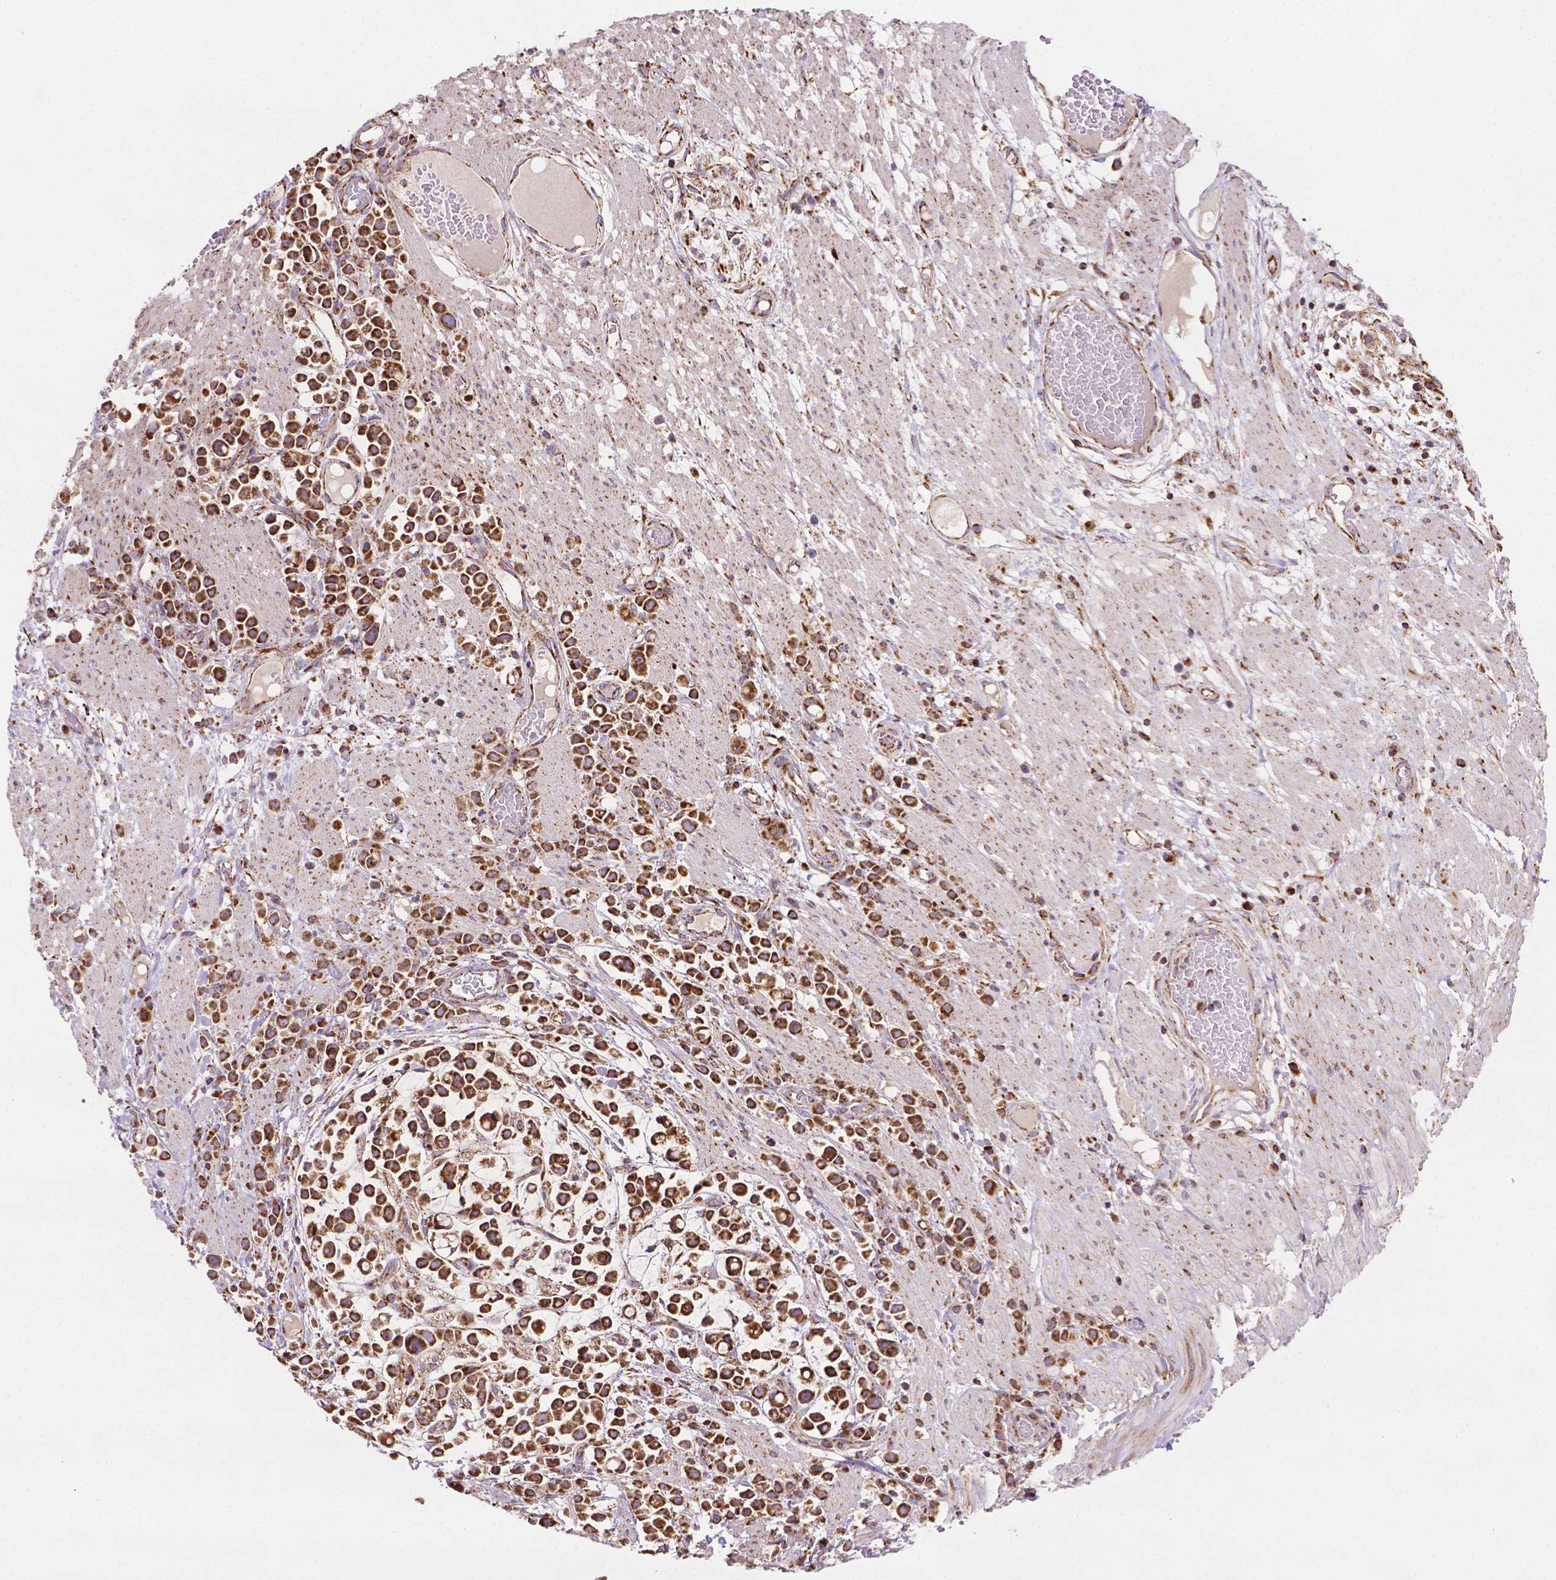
{"staining": {"intensity": "strong", "quantity": ">75%", "location": "cytoplasmic/membranous"}, "tissue": "stomach cancer", "cell_type": "Tumor cells", "image_type": "cancer", "snomed": [{"axis": "morphology", "description": "Adenocarcinoma, NOS"}, {"axis": "topography", "description": "Stomach"}], "caption": "Immunohistochemical staining of human adenocarcinoma (stomach) reveals high levels of strong cytoplasmic/membranous protein staining in about >75% of tumor cells. (DAB (3,3'-diaminobenzidine) IHC, brown staining for protein, blue staining for nuclei).", "gene": "ILVBL", "patient": {"sex": "male", "age": 82}}